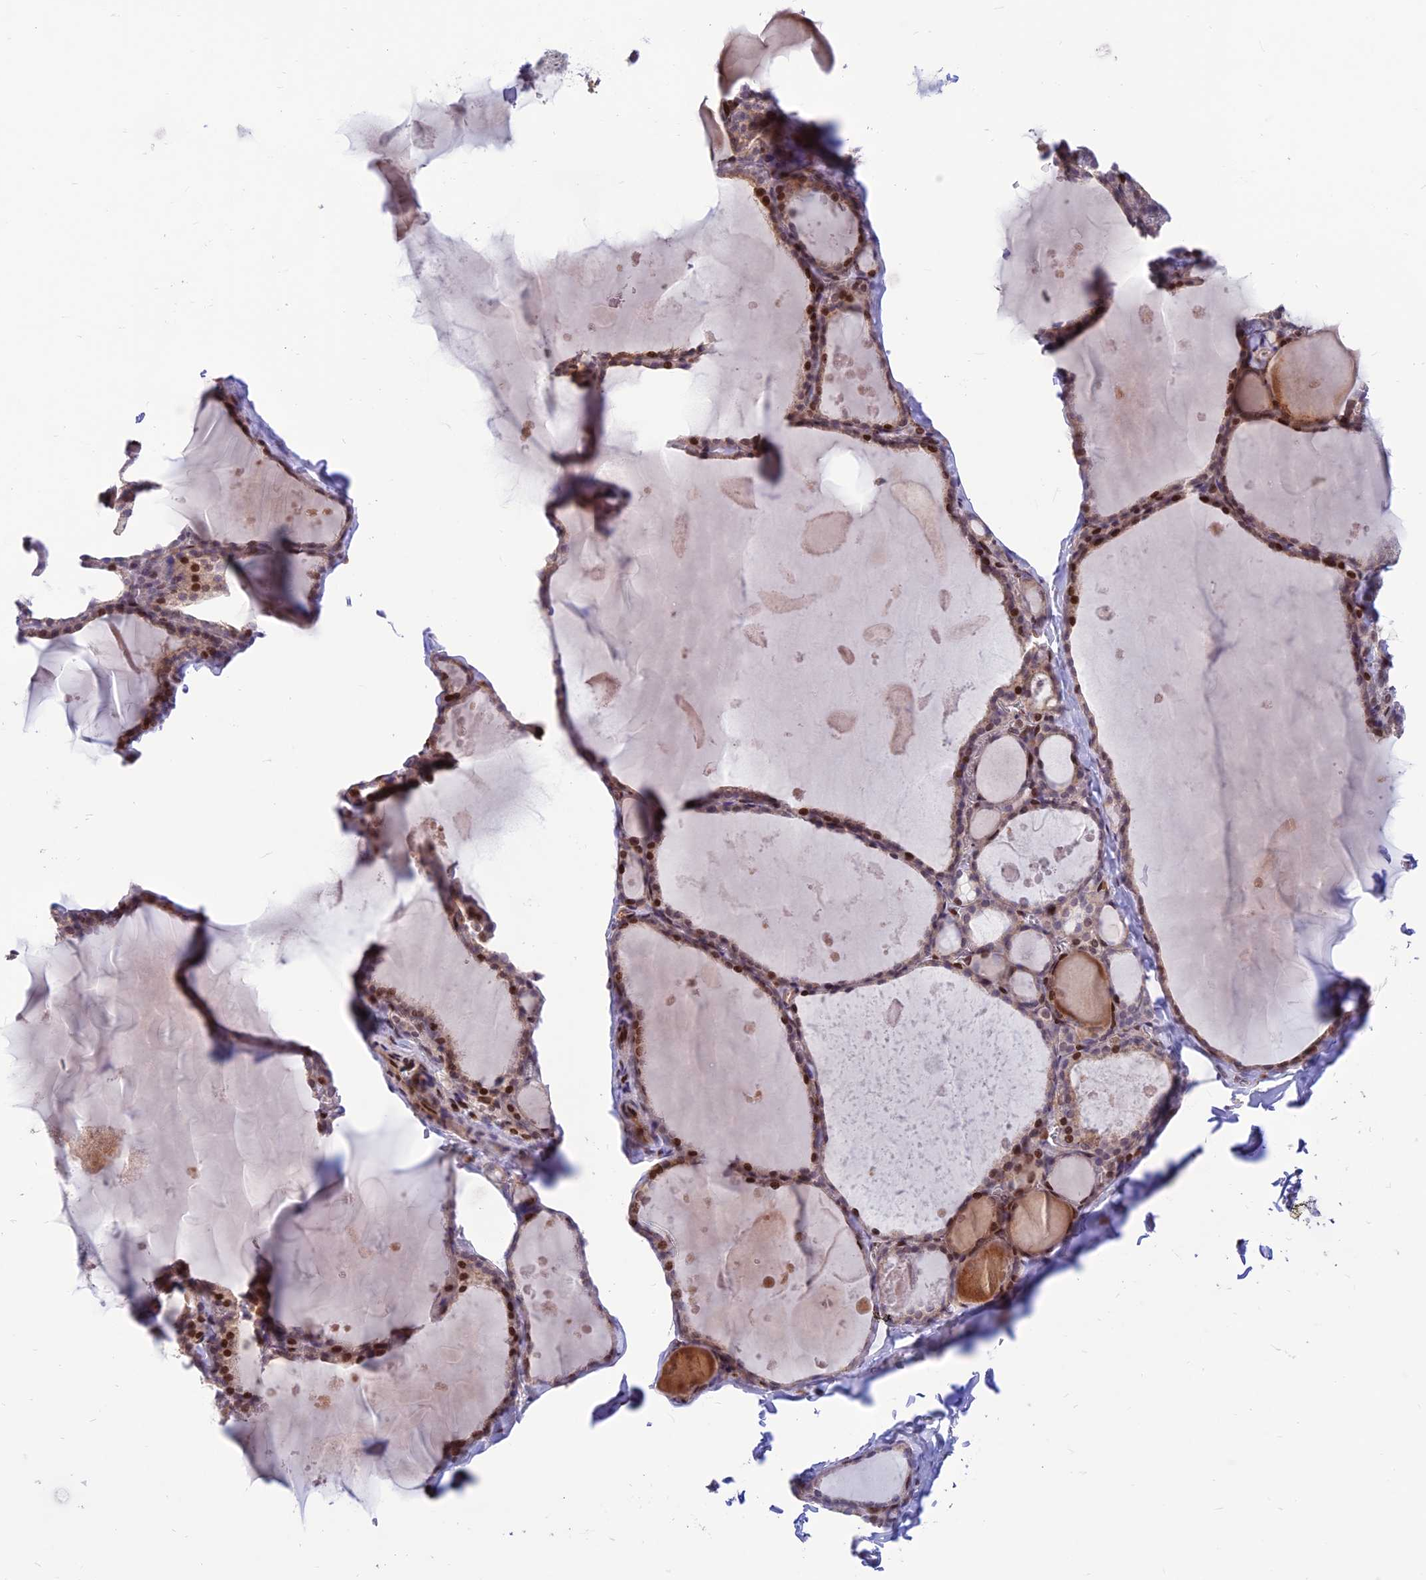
{"staining": {"intensity": "moderate", "quantity": ">75%", "location": "nuclear"}, "tissue": "thyroid gland", "cell_type": "Glandular cells", "image_type": "normal", "snomed": [{"axis": "morphology", "description": "Normal tissue, NOS"}, {"axis": "topography", "description": "Thyroid gland"}], "caption": "About >75% of glandular cells in unremarkable thyroid gland display moderate nuclear protein expression as visualized by brown immunohistochemical staining.", "gene": "FAM186B", "patient": {"sex": "male", "age": 56}}